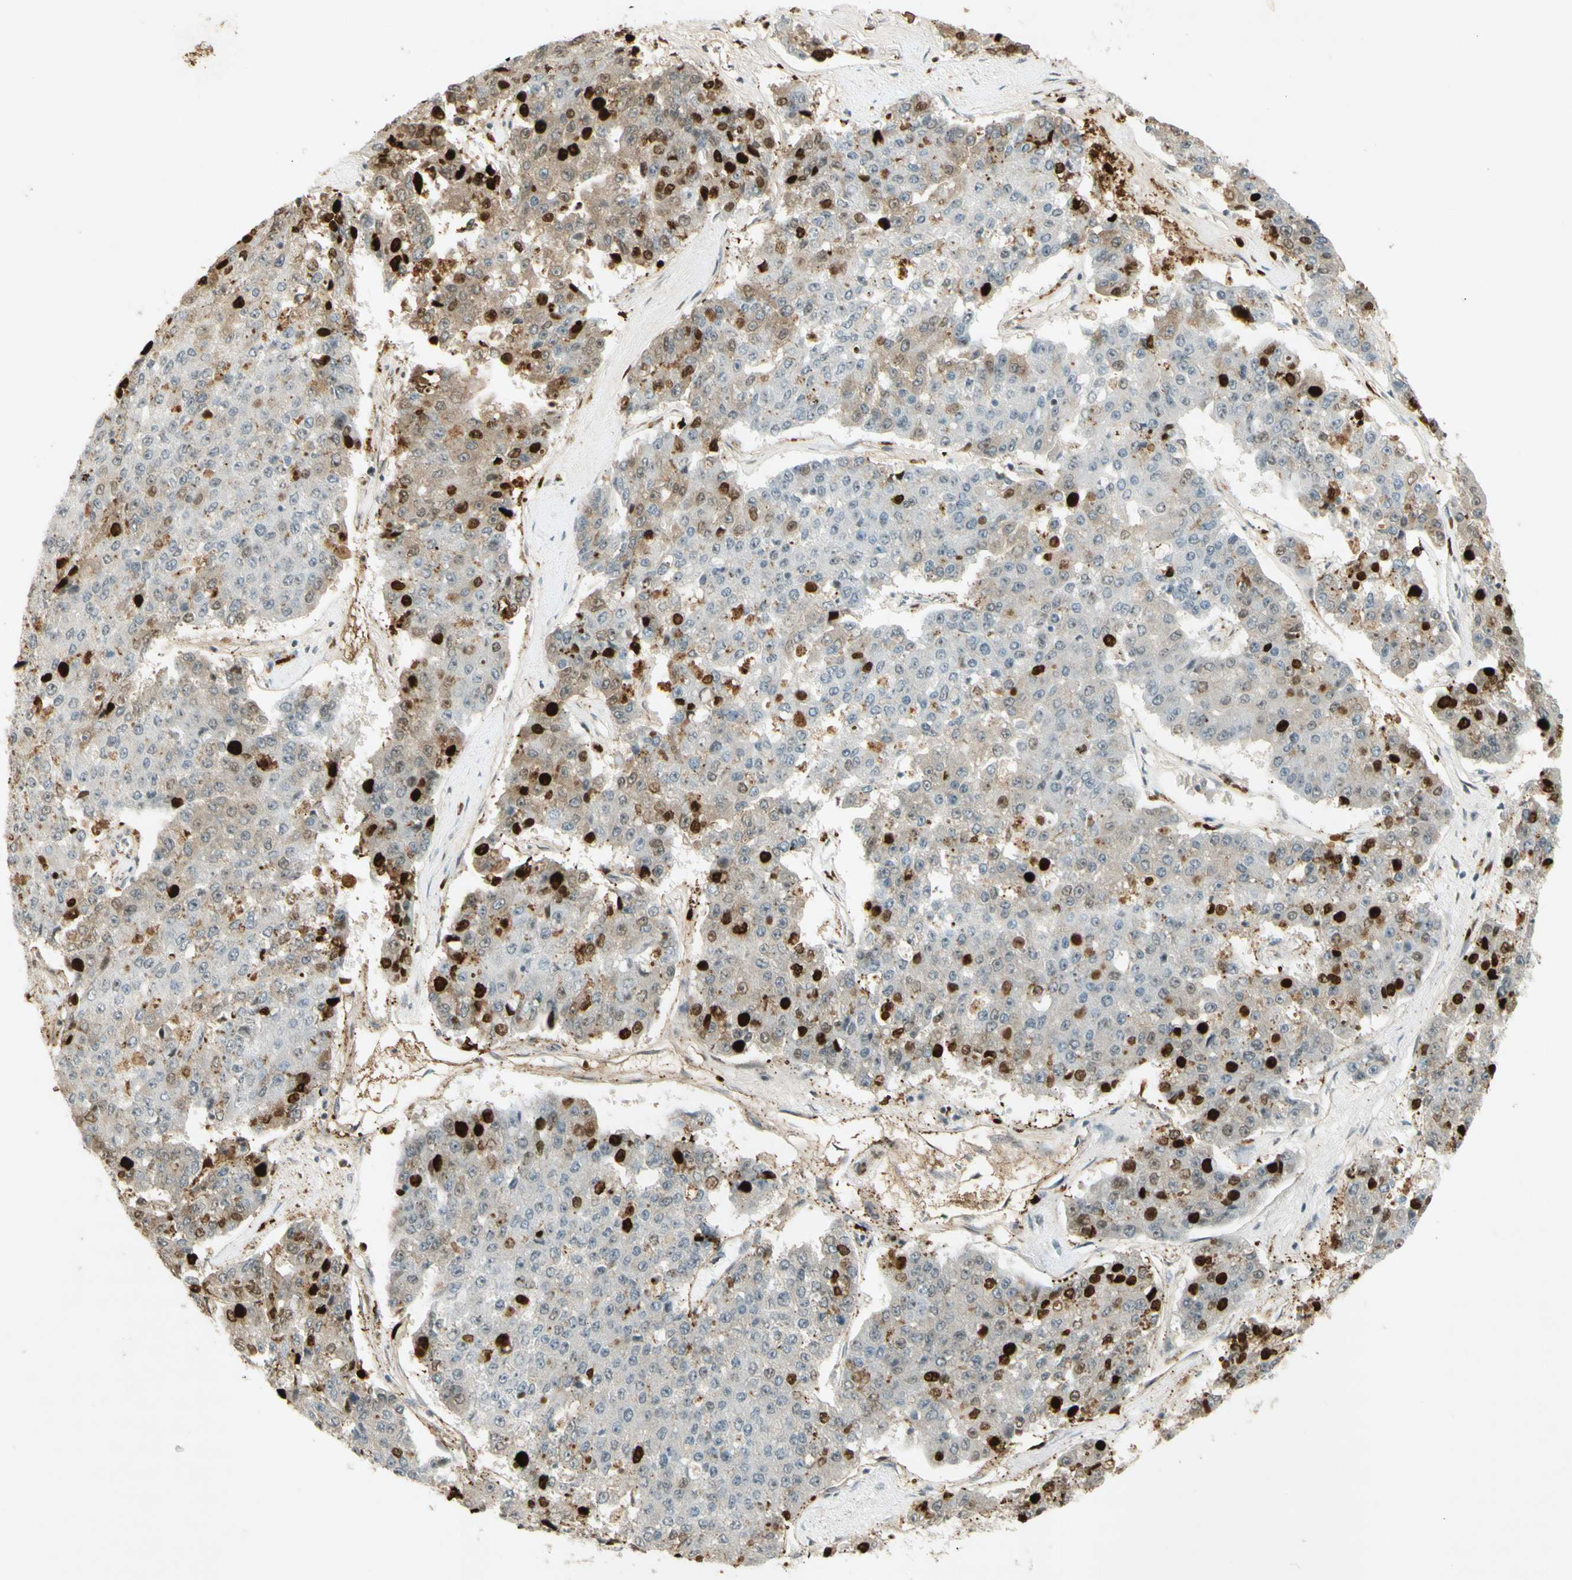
{"staining": {"intensity": "strong", "quantity": ">75%", "location": "cytoplasmic/membranous,nuclear"}, "tissue": "pancreatic cancer", "cell_type": "Tumor cells", "image_type": "cancer", "snomed": [{"axis": "morphology", "description": "Adenocarcinoma, NOS"}, {"axis": "topography", "description": "Pancreas"}], "caption": "Human pancreatic adenocarcinoma stained for a protein (brown) exhibits strong cytoplasmic/membranous and nuclear positive staining in about >75% of tumor cells.", "gene": "IRF1", "patient": {"sex": "male", "age": 50}}